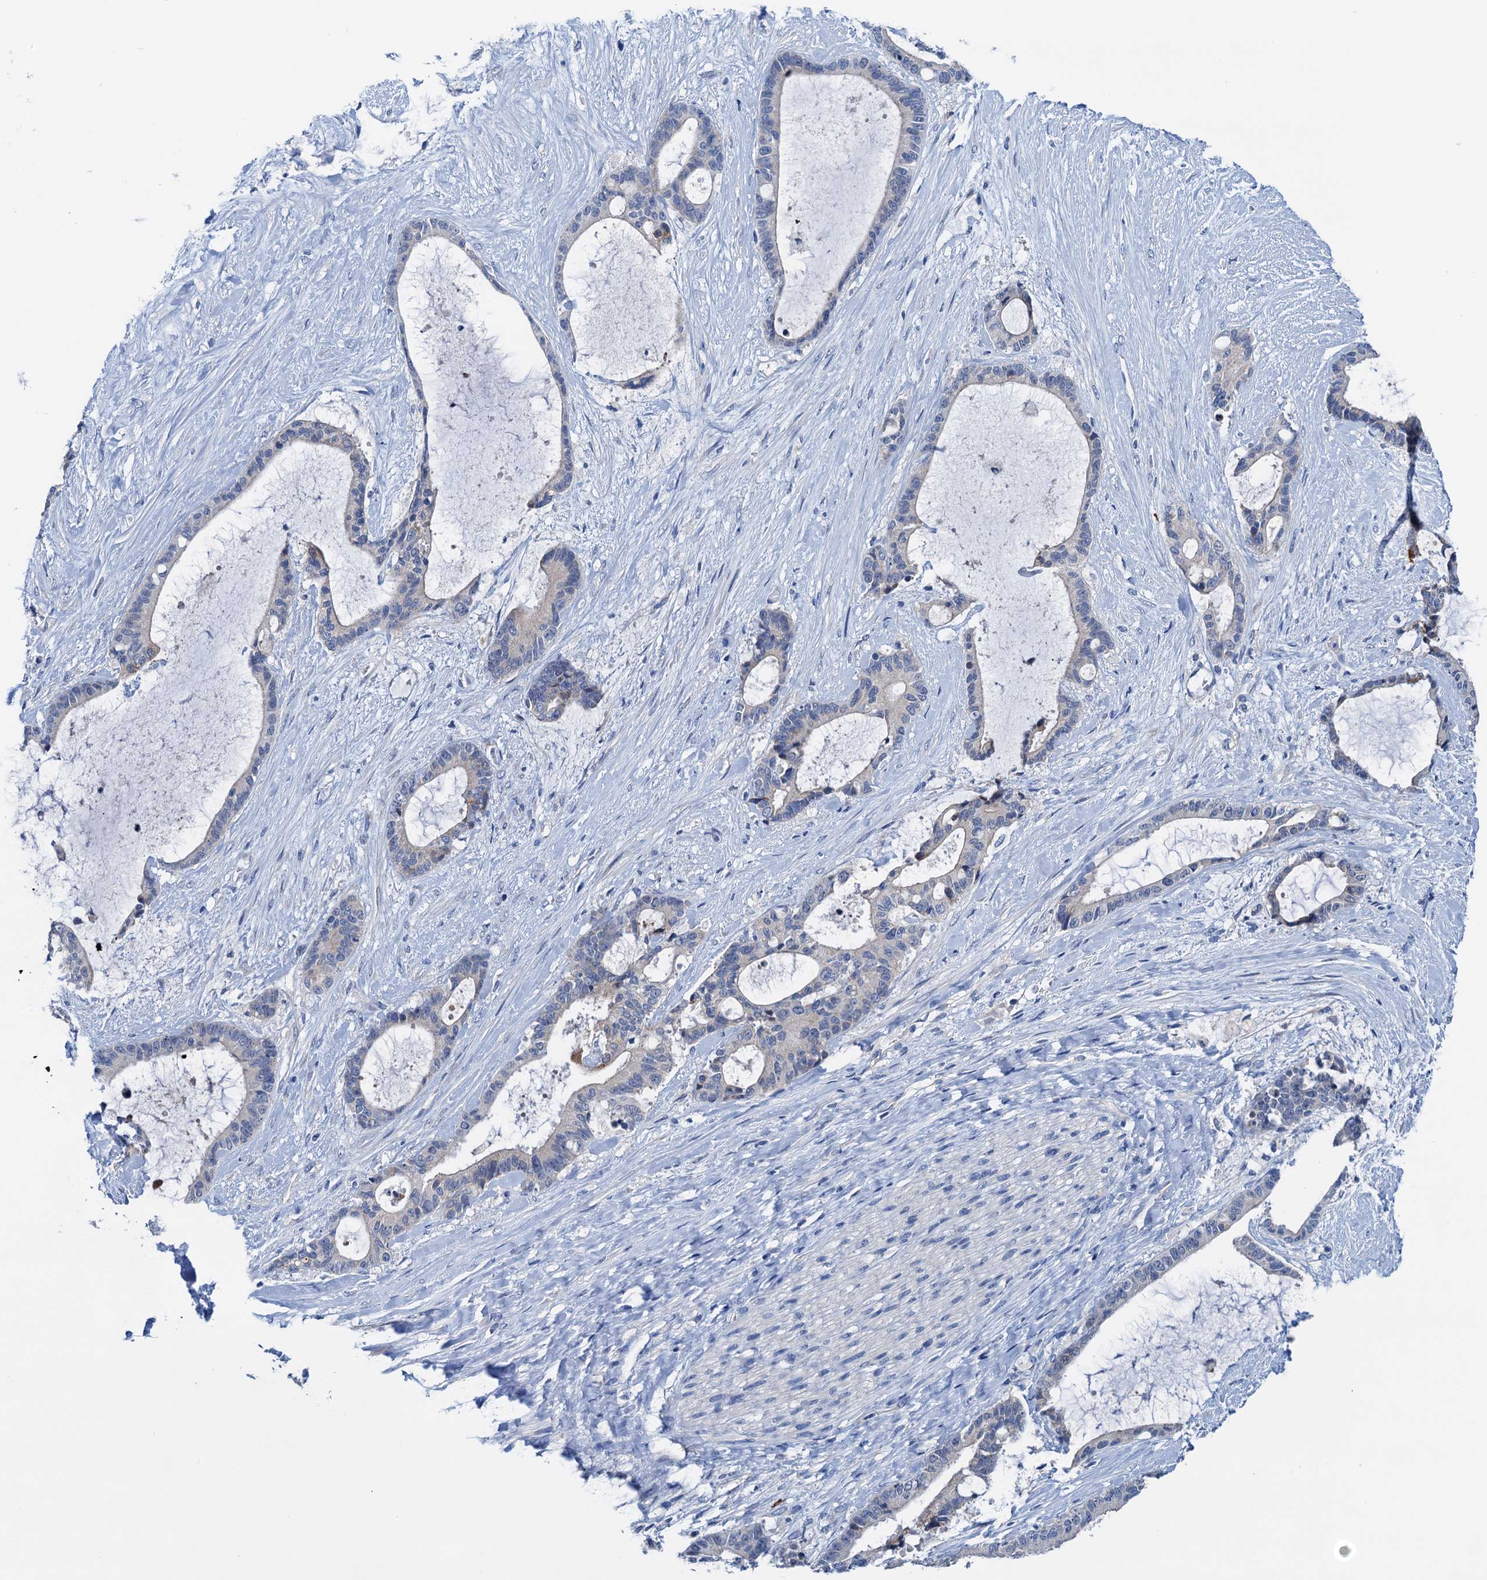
{"staining": {"intensity": "negative", "quantity": "none", "location": "none"}, "tissue": "liver cancer", "cell_type": "Tumor cells", "image_type": "cancer", "snomed": [{"axis": "morphology", "description": "Normal tissue, NOS"}, {"axis": "morphology", "description": "Cholangiocarcinoma"}, {"axis": "topography", "description": "Liver"}, {"axis": "topography", "description": "Peripheral nerve tissue"}], "caption": "Tumor cells are negative for brown protein staining in liver cancer (cholangiocarcinoma).", "gene": "KNDC1", "patient": {"sex": "female", "age": 73}}